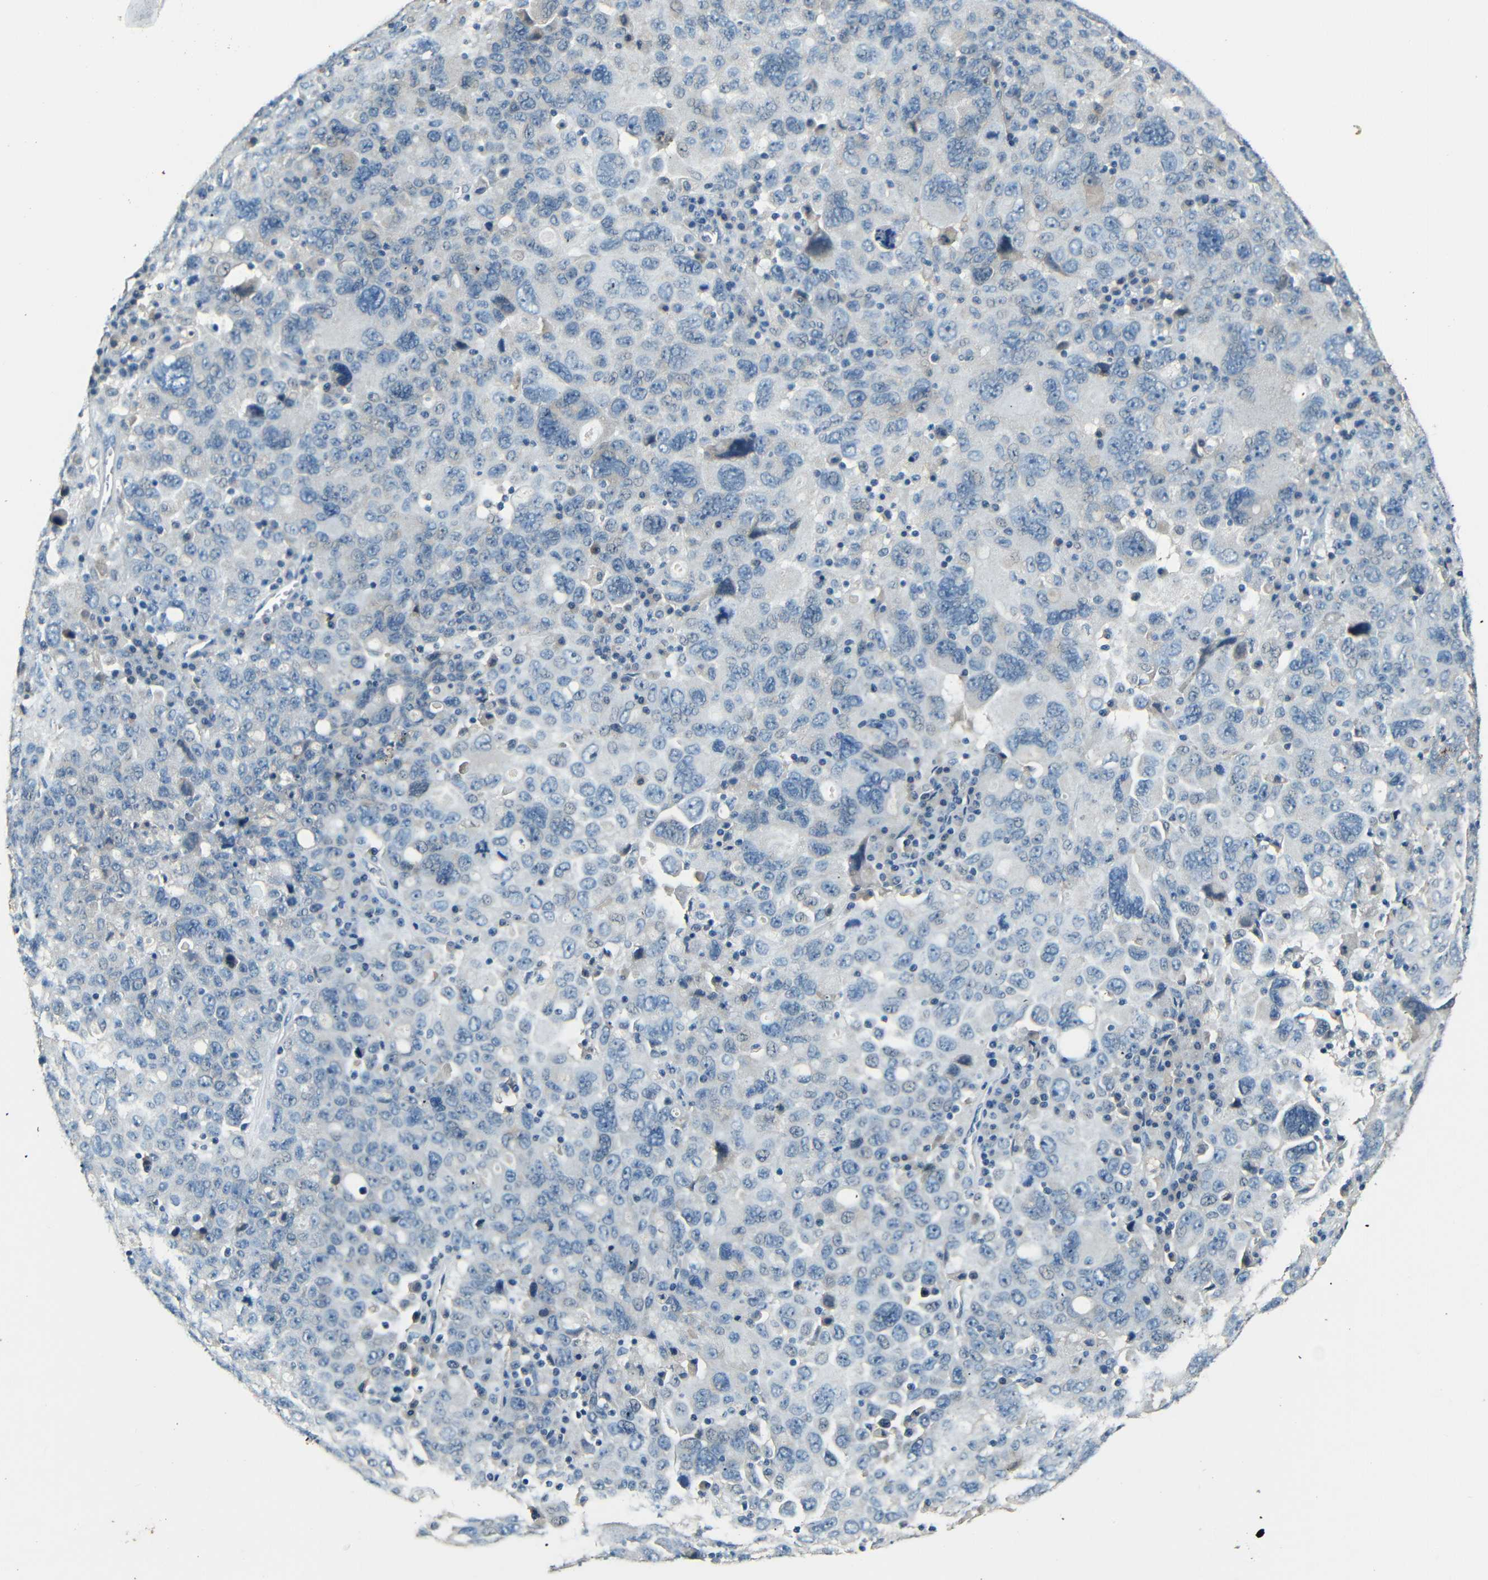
{"staining": {"intensity": "negative", "quantity": "none", "location": "none"}, "tissue": "ovarian cancer", "cell_type": "Tumor cells", "image_type": "cancer", "snomed": [{"axis": "morphology", "description": "Carcinoma, endometroid"}, {"axis": "topography", "description": "Ovary"}], "caption": "This is an immunohistochemistry histopathology image of human ovarian cancer (endometroid carcinoma). There is no staining in tumor cells.", "gene": "ZMAT1", "patient": {"sex": "female", "age": 62}}